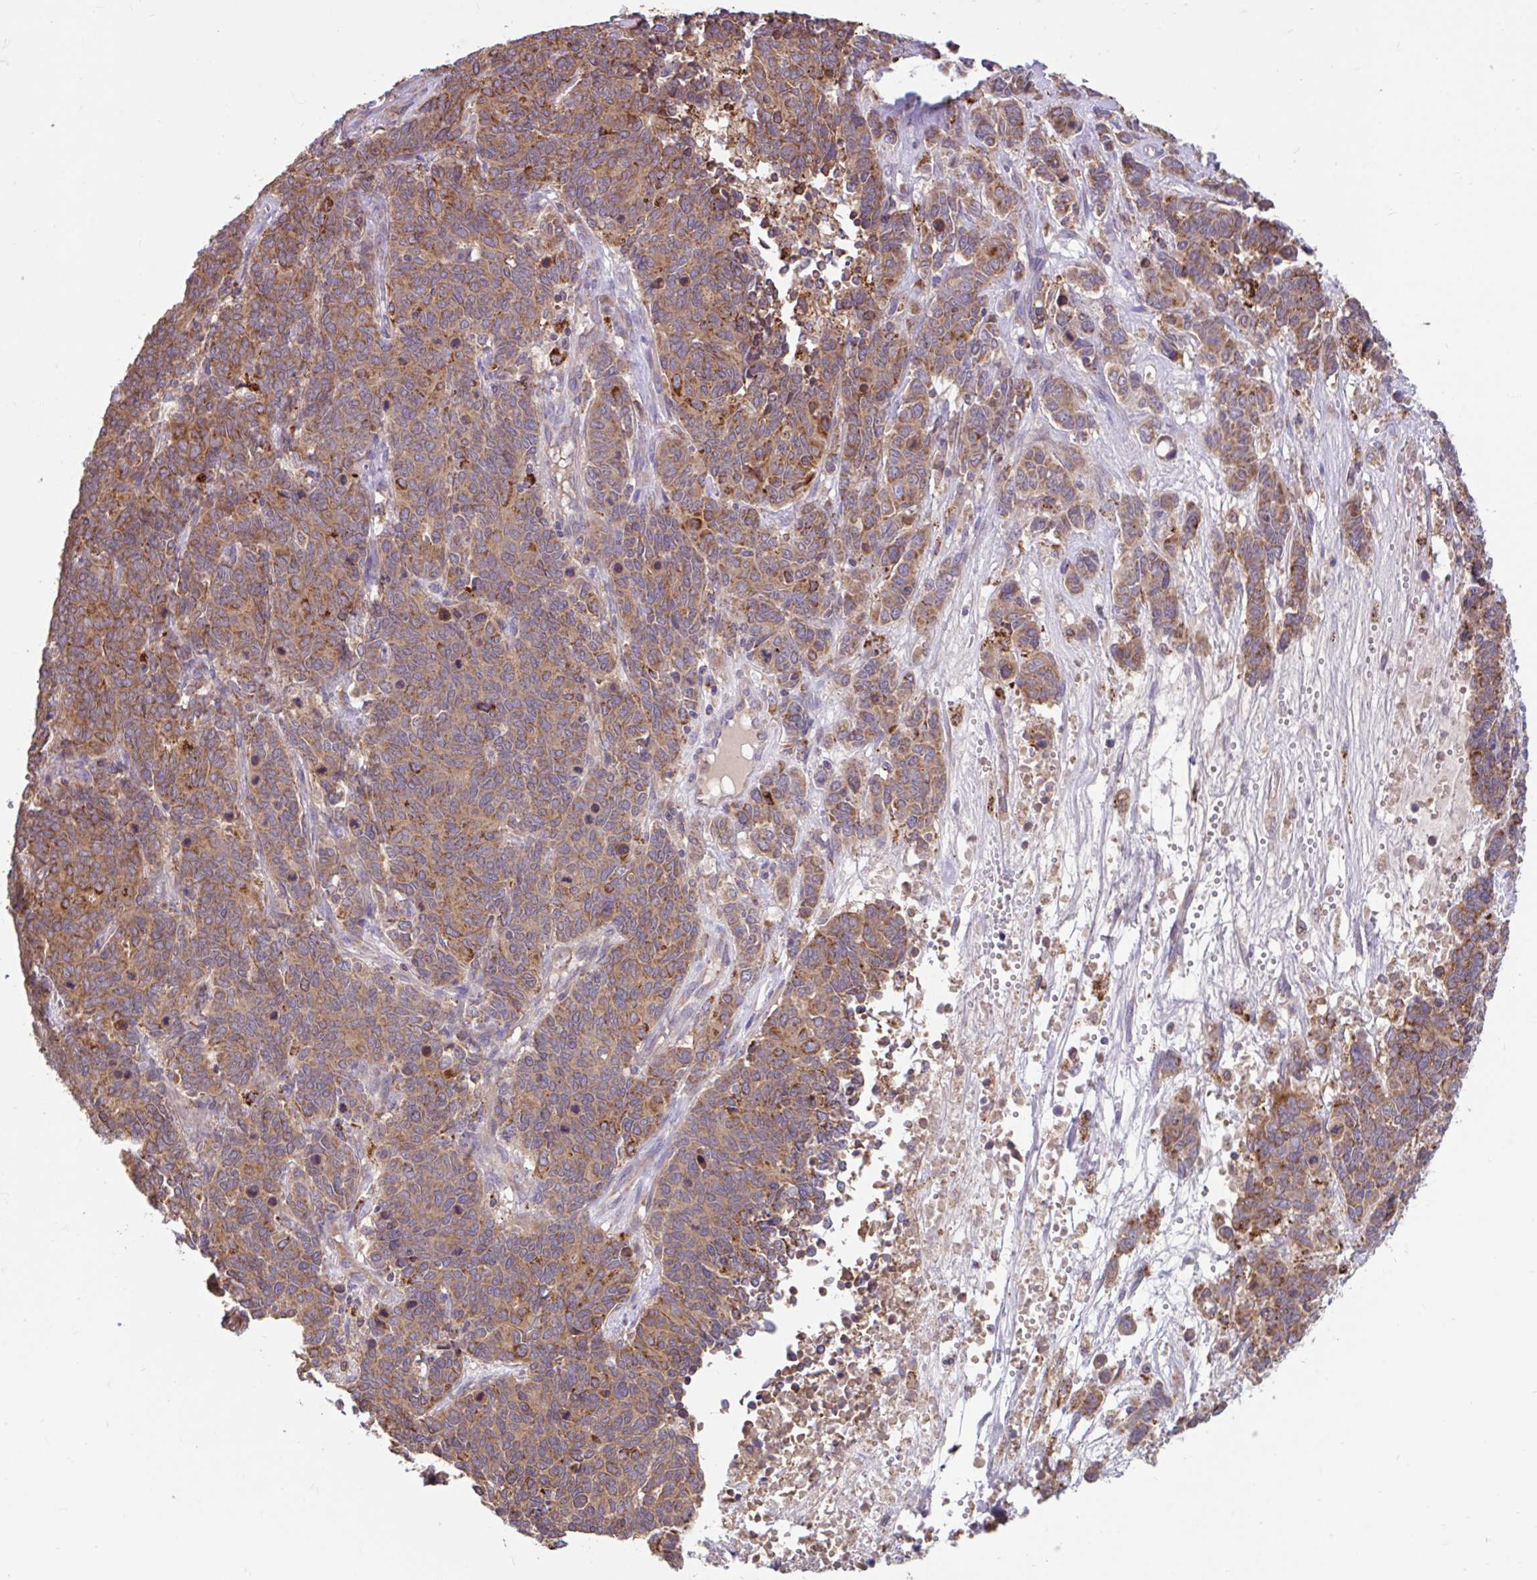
{"staining": {"intensity": "moderate", "quantity": ">75%", "location": "cytoplasmic/membranous"}, "tissue": "cervical cancer", "cell_type": "Tumor cells", "image_type": "cancer", "snomed": [{"axis": "morphology", "description": "Squamous cell carcinoma, NOS"}, {"axis": "topography", "description": "Cervix"}], "caption": "Immunohistochemical staining of human cervical squamous cell carcinoma exhibits medium levels of moderate cytoplasmic/membranous protein staining in approximately >75% of tumor cells. Nuclei are stained in blue.", "gene": "RALBP1", "patient": {"sex": "female", "age": 60}}